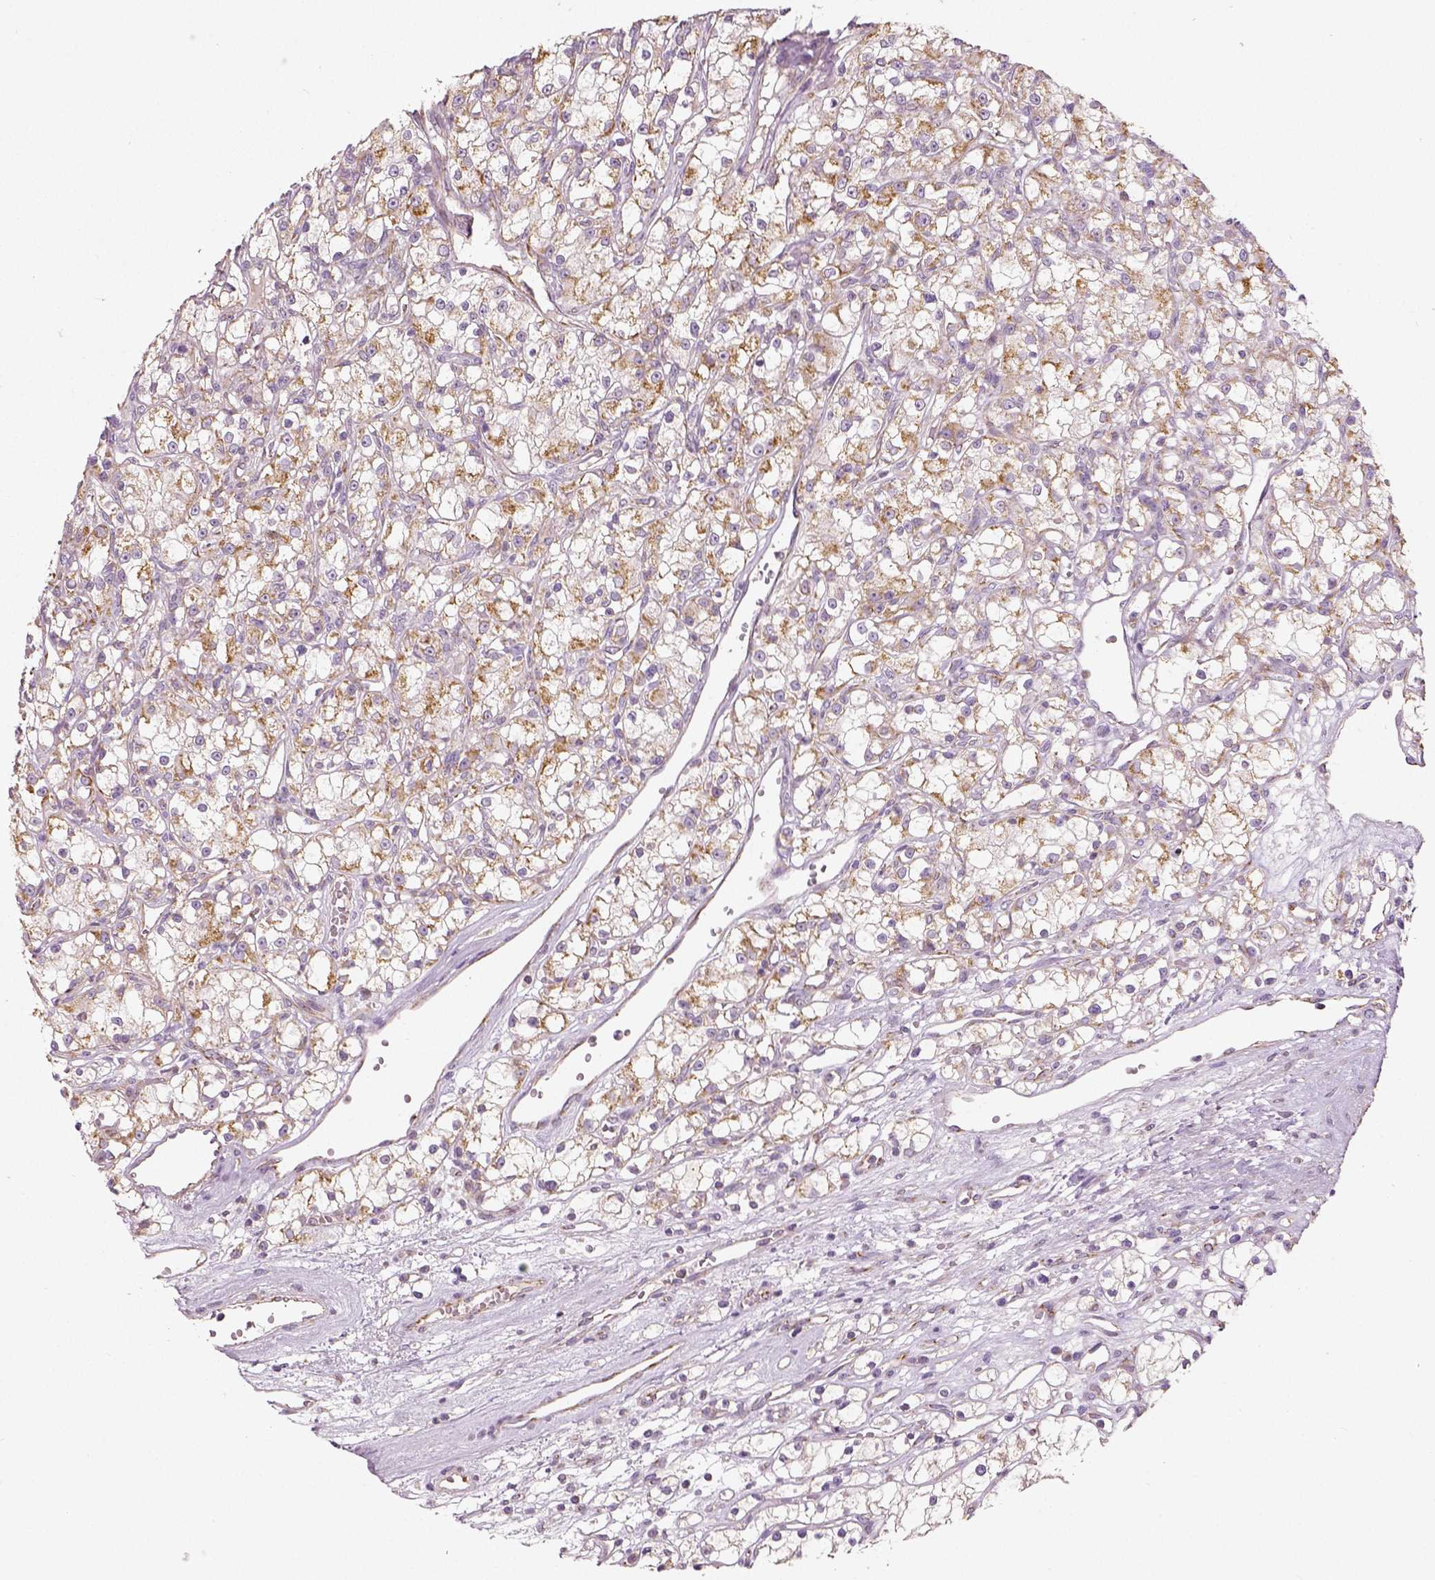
{"staining": {"intensity": "moderate", "quantity": ">75%", "location": "cytoplasmic/membranous"}, "tissue": "renal cancer", "cell_type": "Tumor cells", "image_type": "cancer", "snomed": [{"axis": "morphology", "description": "Adenocarcinoma, NOS"}, {"axis": "topography", "description": "Kidney"}], "caption": "Immunohistochemistry (IHC) staining of renal adenocarcinoma, which shows medium levels of moderate cytoplasmic/membranous expression in approximately >75% of tumor cells indicating moderate cytoplasmic/membranous protein staining. The staining was performed using DAB (3,3'-diaminobenzidine) (brown) for protein detection and nuclei were counterstained in hematoxylin (blue).", "gene": "PGAM5", "patient": {"sex": "female", "age": 59}}